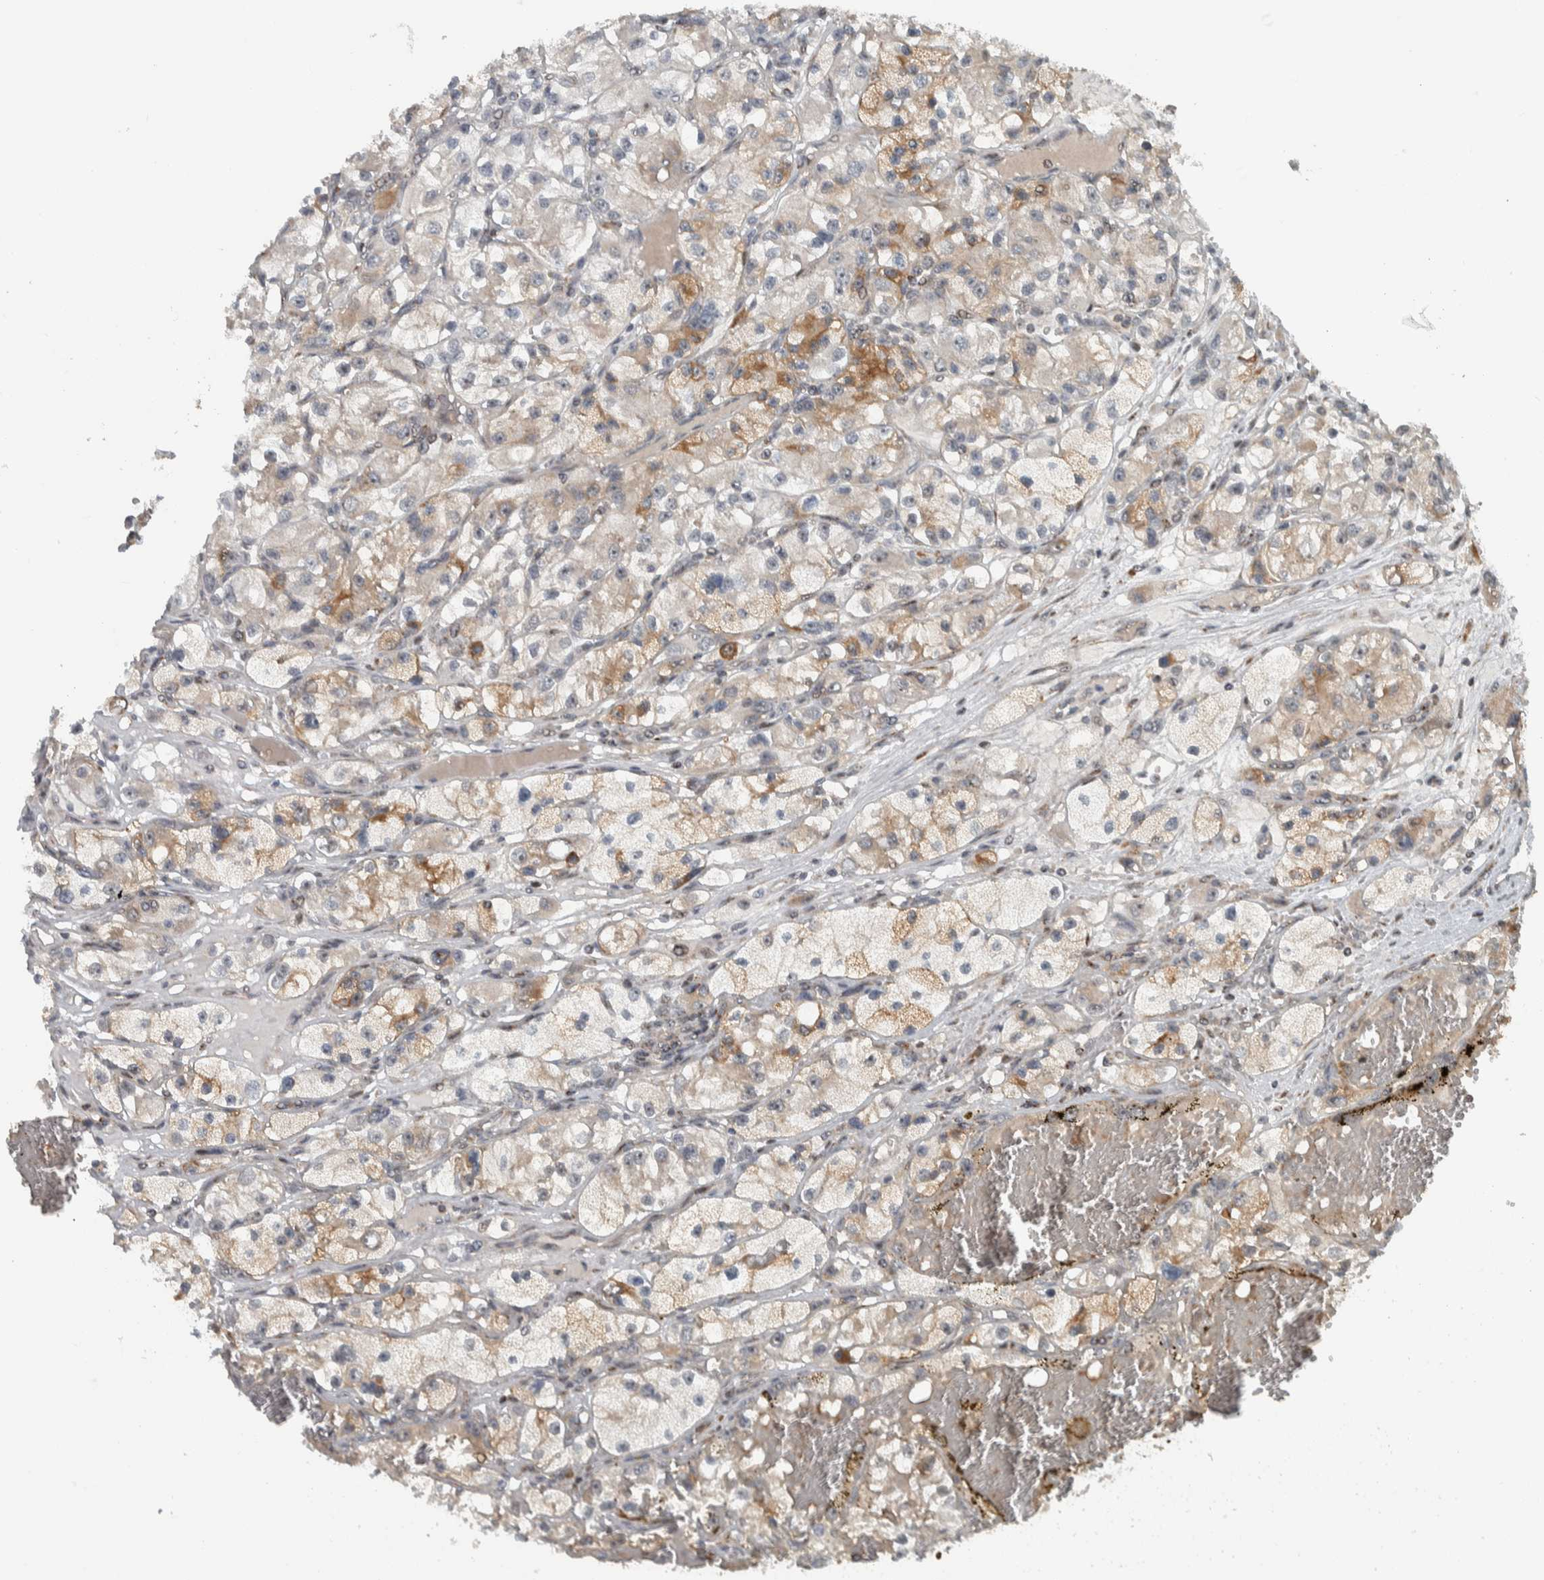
{"staining": {"intensity": "weak", "quantity": ">75%", "location": "cytoplasmic/membranous"}, "tissue": "renal cancer", "cell_type": "Tumor cells", "image_type": "cancer", "snomed": [{"axis": "morphology", "description": "Adenocarcinoma, NOS"}, {"axis": "topography", "description": "Kidney"}], "caption": "IHC staining of renal cancer, which shows low levels of weak cytoplasmic/membranous staining in approximately >75% of tumor cells indicating weak cytoplasmic/membranous protein positivity. The staining was performed using DAB (brown) for protein detection and nuclei were counterstained in hematoxylin (blue).", "gene": "PPM1K", "patient": {"sex": "female", "age": 57}}